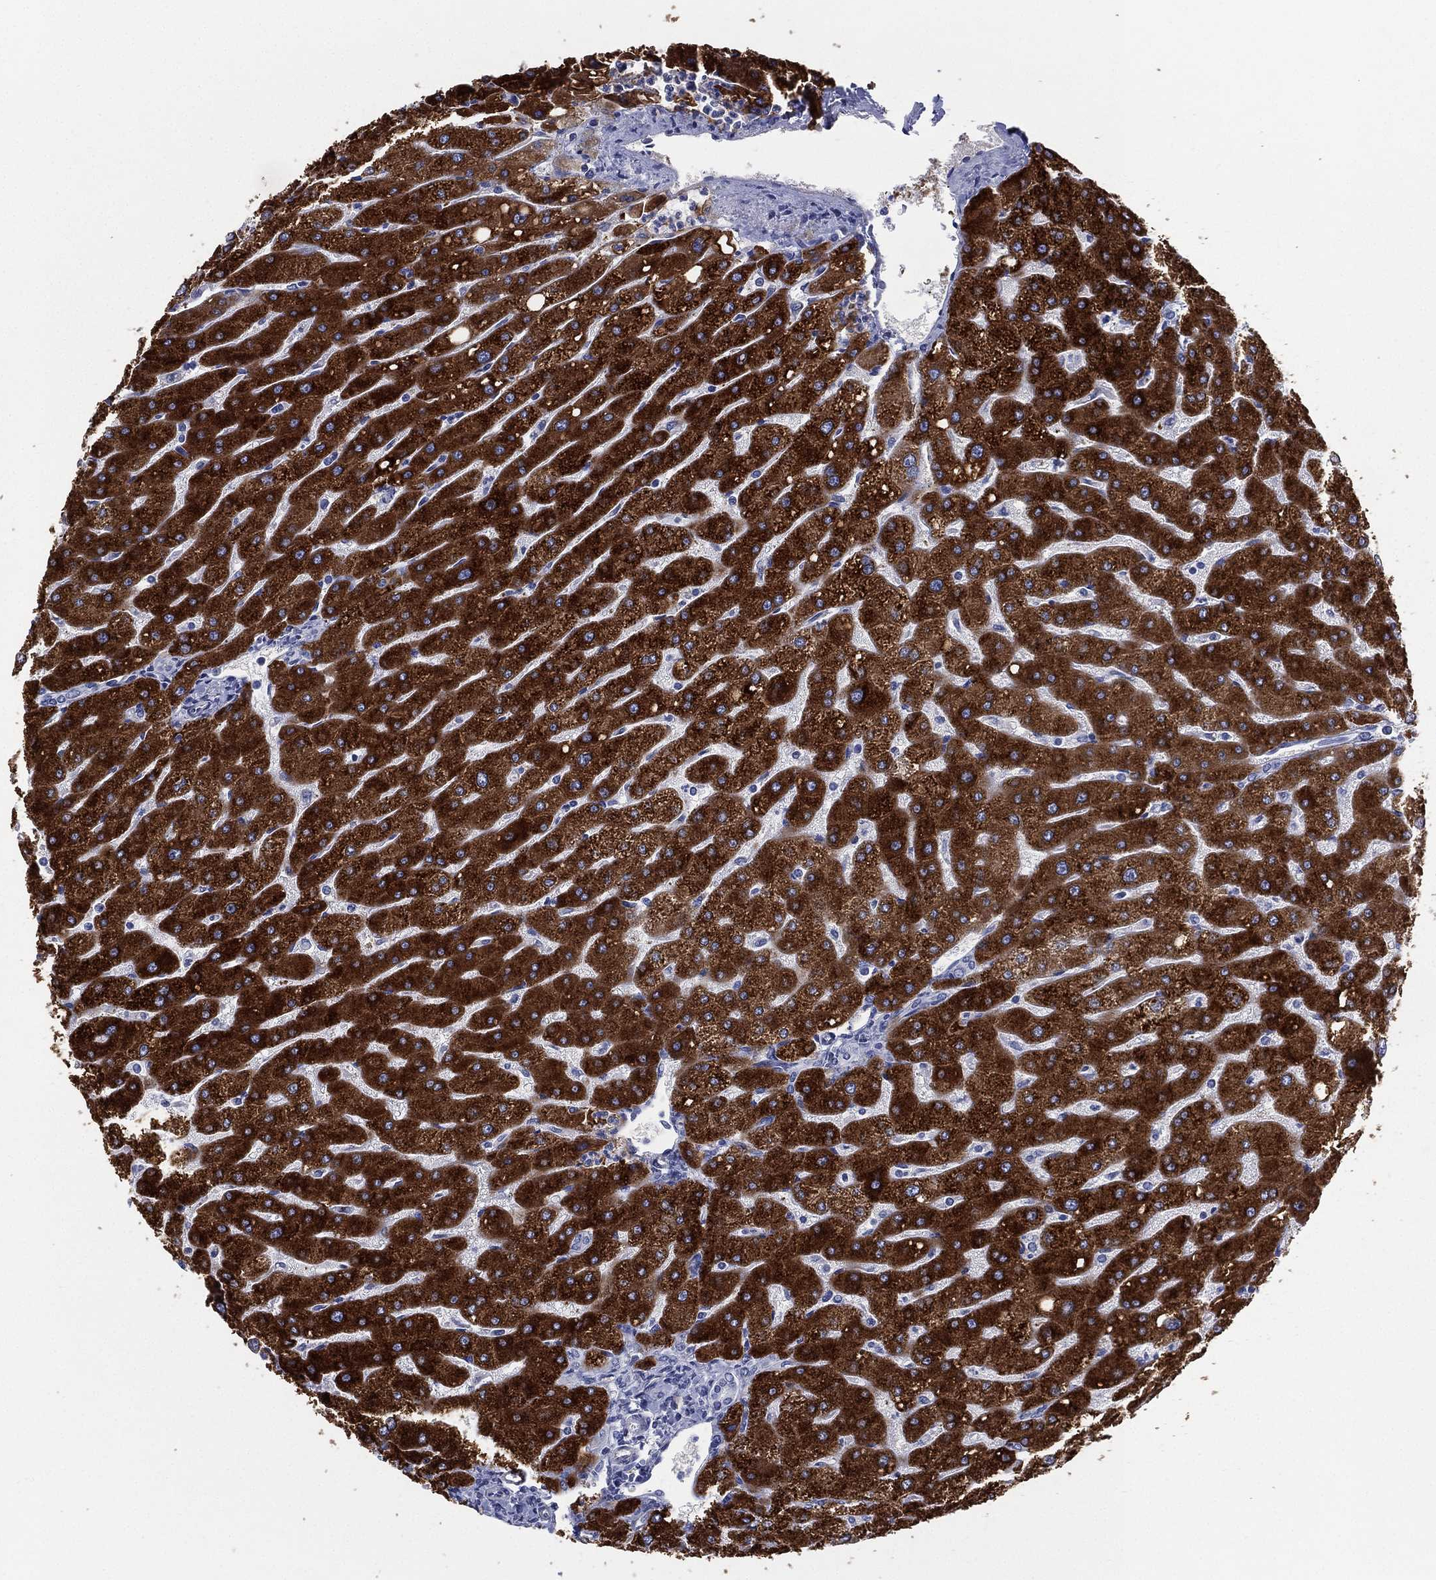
{"staining": {"intensity": "negative", "quantity": "none", "location": "none"}, "tissue": "liver", "cell_type": "Cholangiocytes", "image_type": "normal", "snomed": [{"axis": "morphology", "description": "Normal tissue, NOS"}, {"axis": "topography", "description": "Liver"}], "caption": "High magnification brightfield microscopy of benign liver stained with DAB (3,3'-diaminobenzidine) (brown) and counterstained with hematoxylin (blue): cholangiocytes show no significant staining.", "gene": "CYP2D6", "patient": {"sex": "male", "age": 67}}